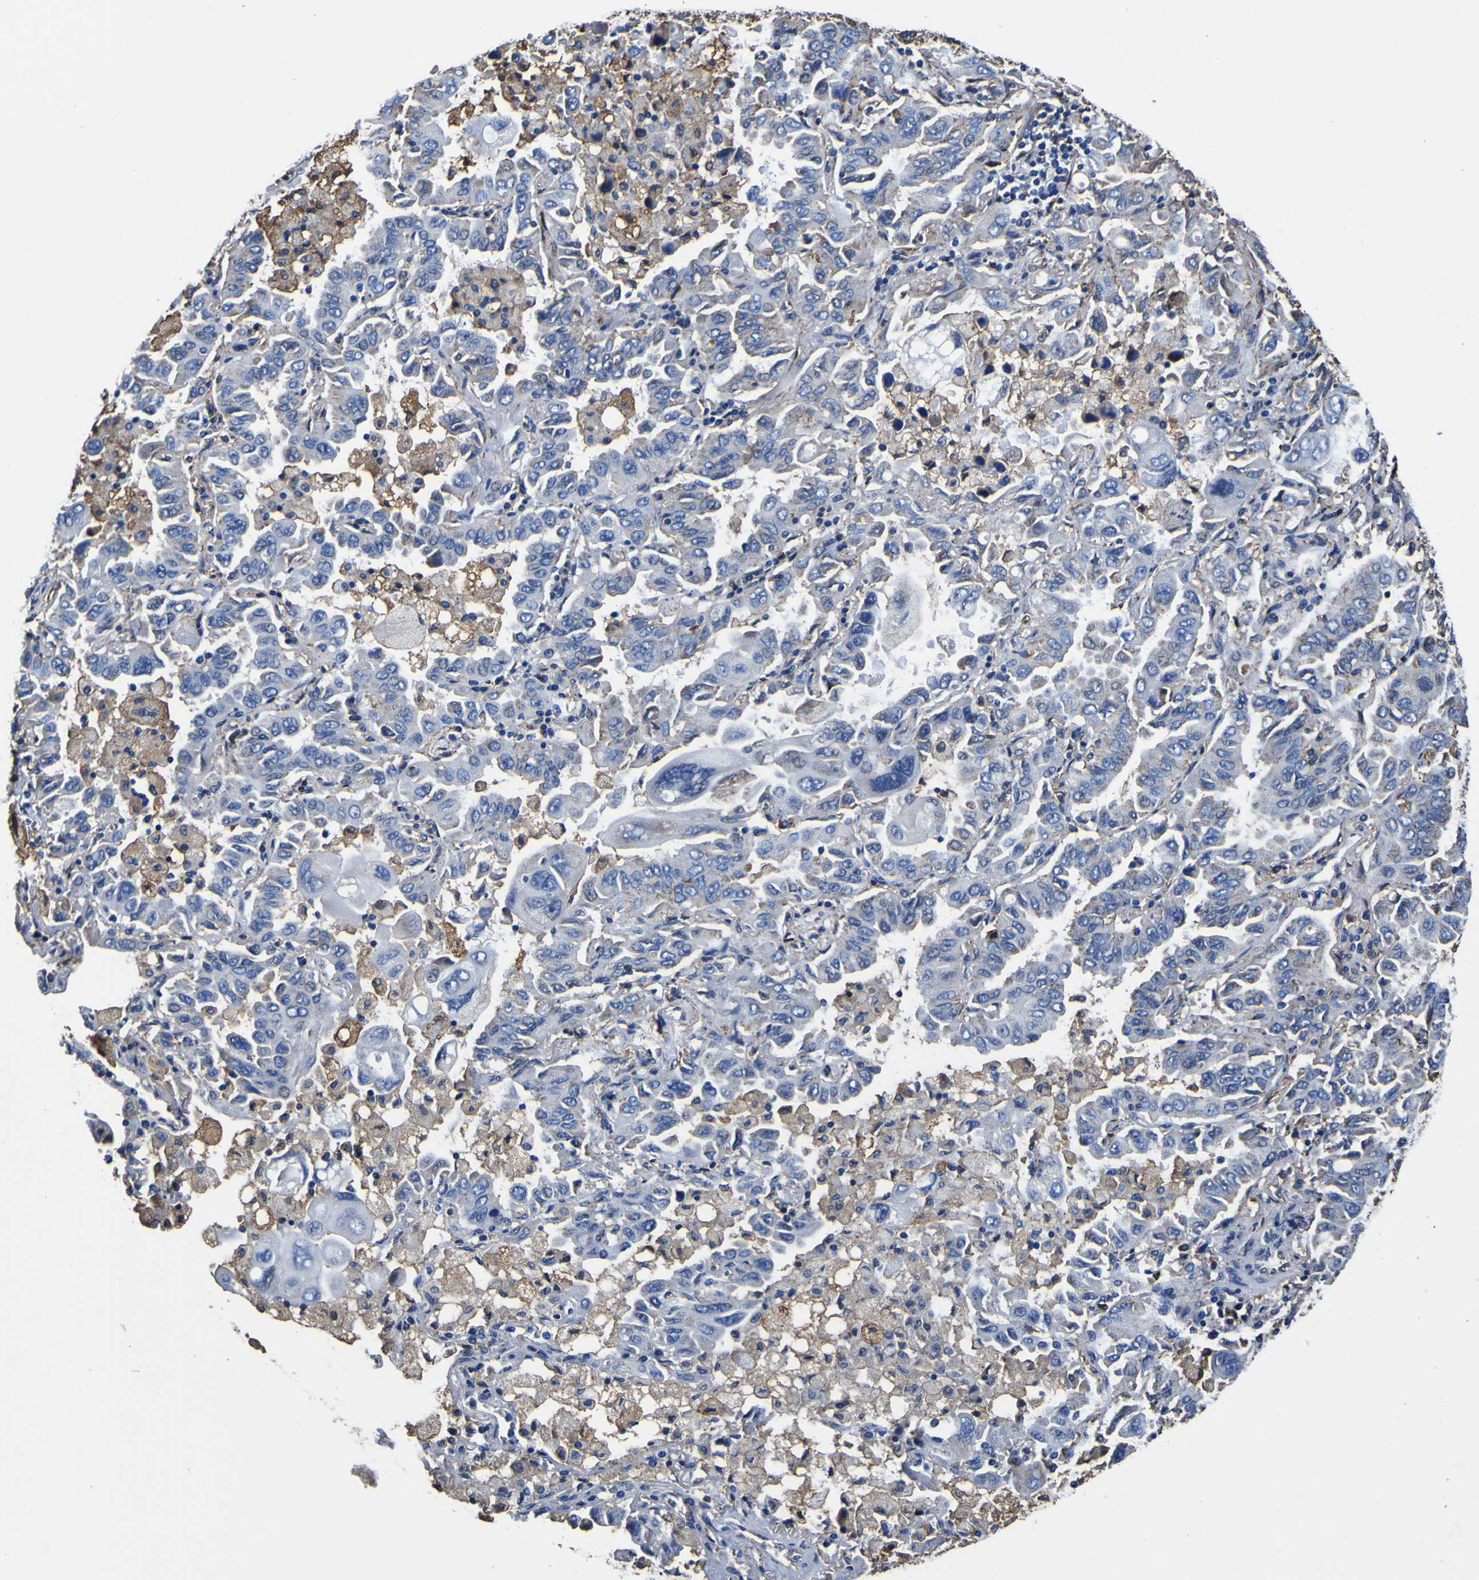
{"staining": {"intensity": "negative", "quantity": "none", "location": "none"}, "tissue": "lung cancer", "cell_type": "Tumor cells", "image_type": "cancer", "snomed": [{"axis": "morphology", "description": "Adenocarcinoma, NOS"}, {"axis": "topography", "description": "Lung"}], "caption": "IHC of human lung cancer exhibits no staining in tumor cells.", "gene": "PXDN", "patient": {"sex": "male", "age": 64}}